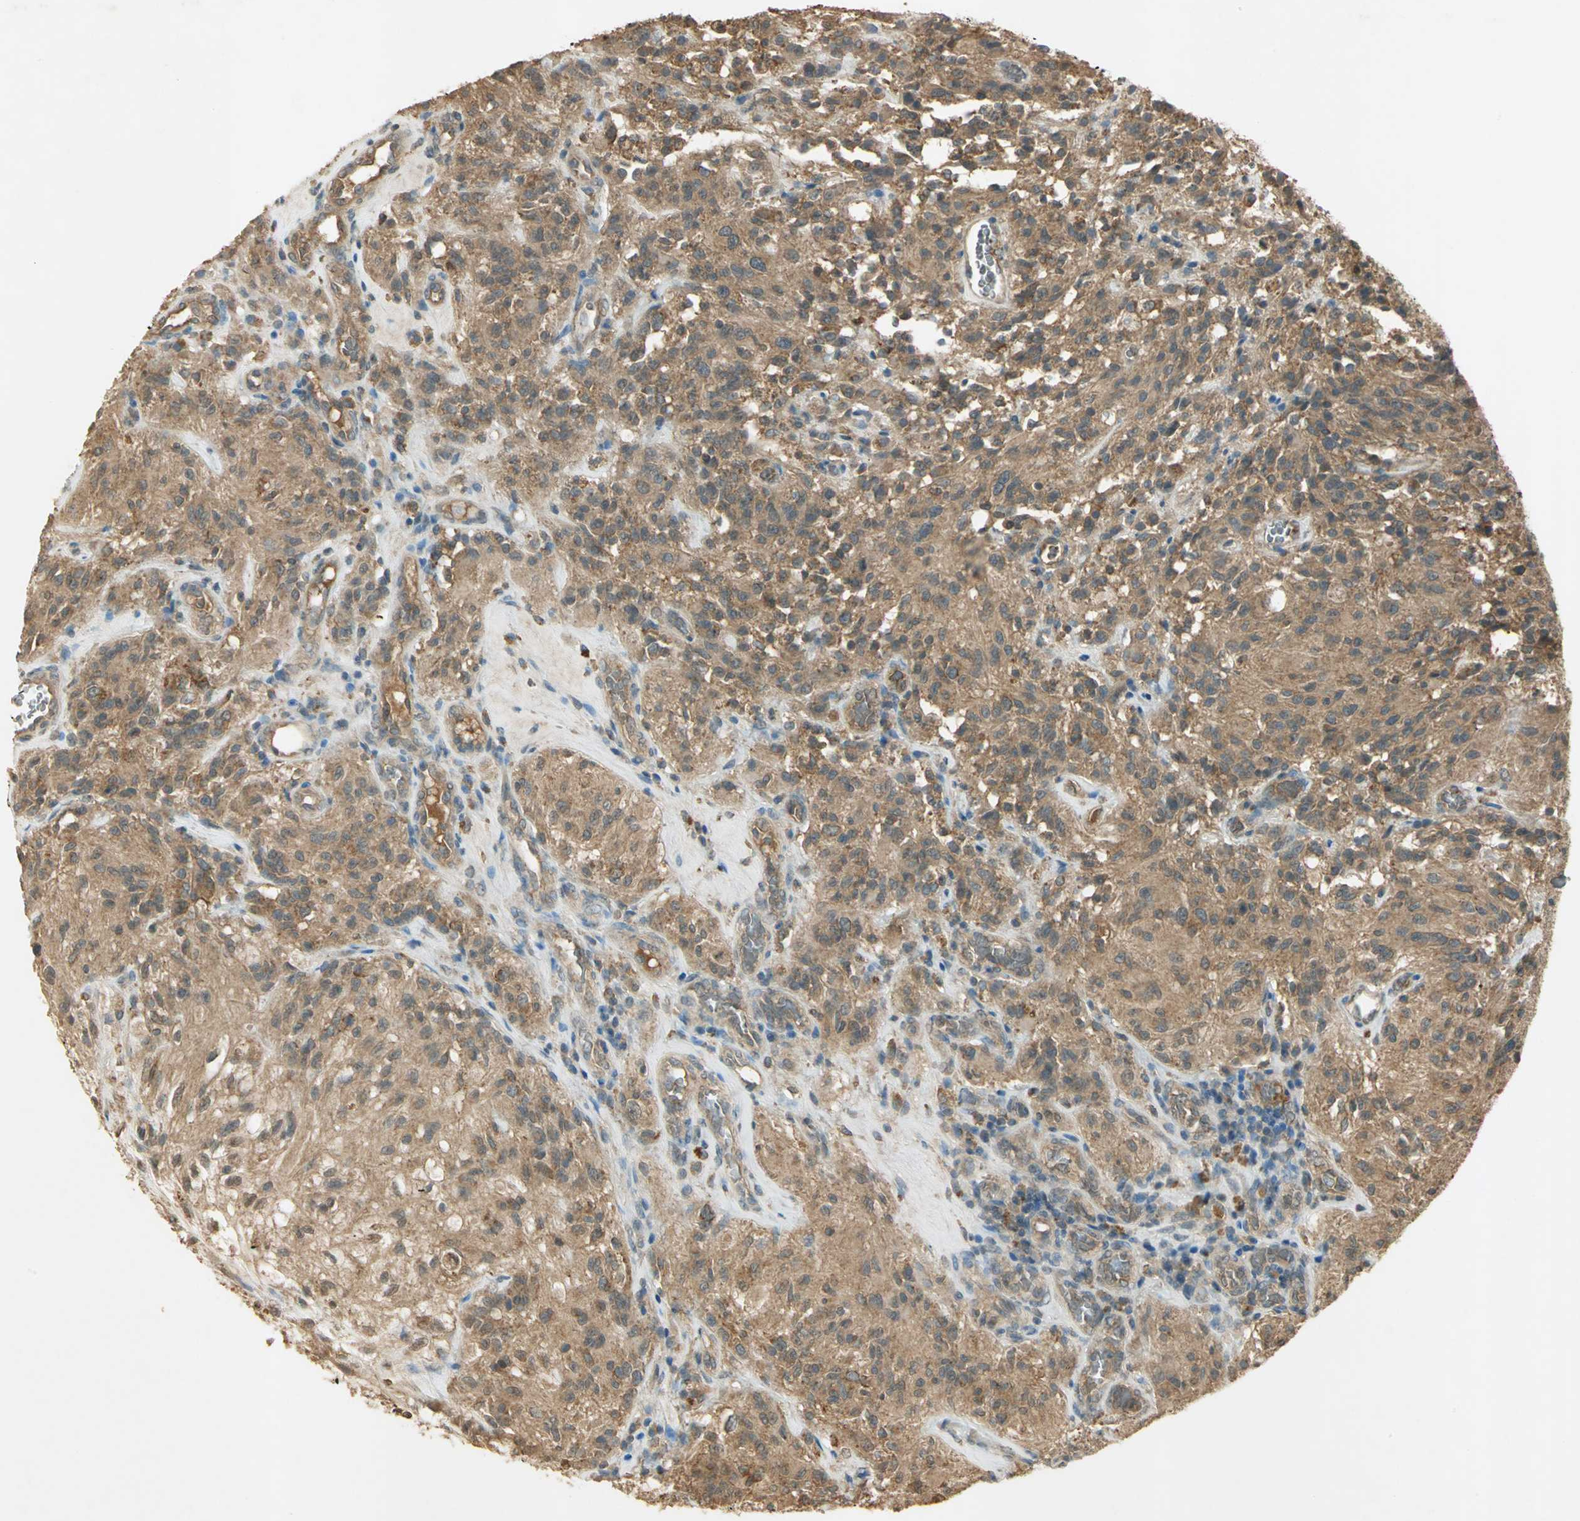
{"staining": {"intensity": "moderate", "quantity": ">75%", "location": "cytoplasmic/membranous"}, "tissue": "glioma", "cell_type": "Tumor cells", "image_type": "cancer", "snomed": [{"axis": "morphology", "description": "Normal tissue, NOS"}, {"axis": "morphology", "description": "Glioma, malignant, High grade"}, {"axis": "topography", "description": "Cerebral cortex"}], "caption": "This histopathology image reveals immunohistochemistry (IHC) staining of glioma, with medium moderate cytoplasmic/membranous staining in about >75% of tumor cells.", "gene": "KEAP1", "patient": {"sex": "male", "age": 56}}